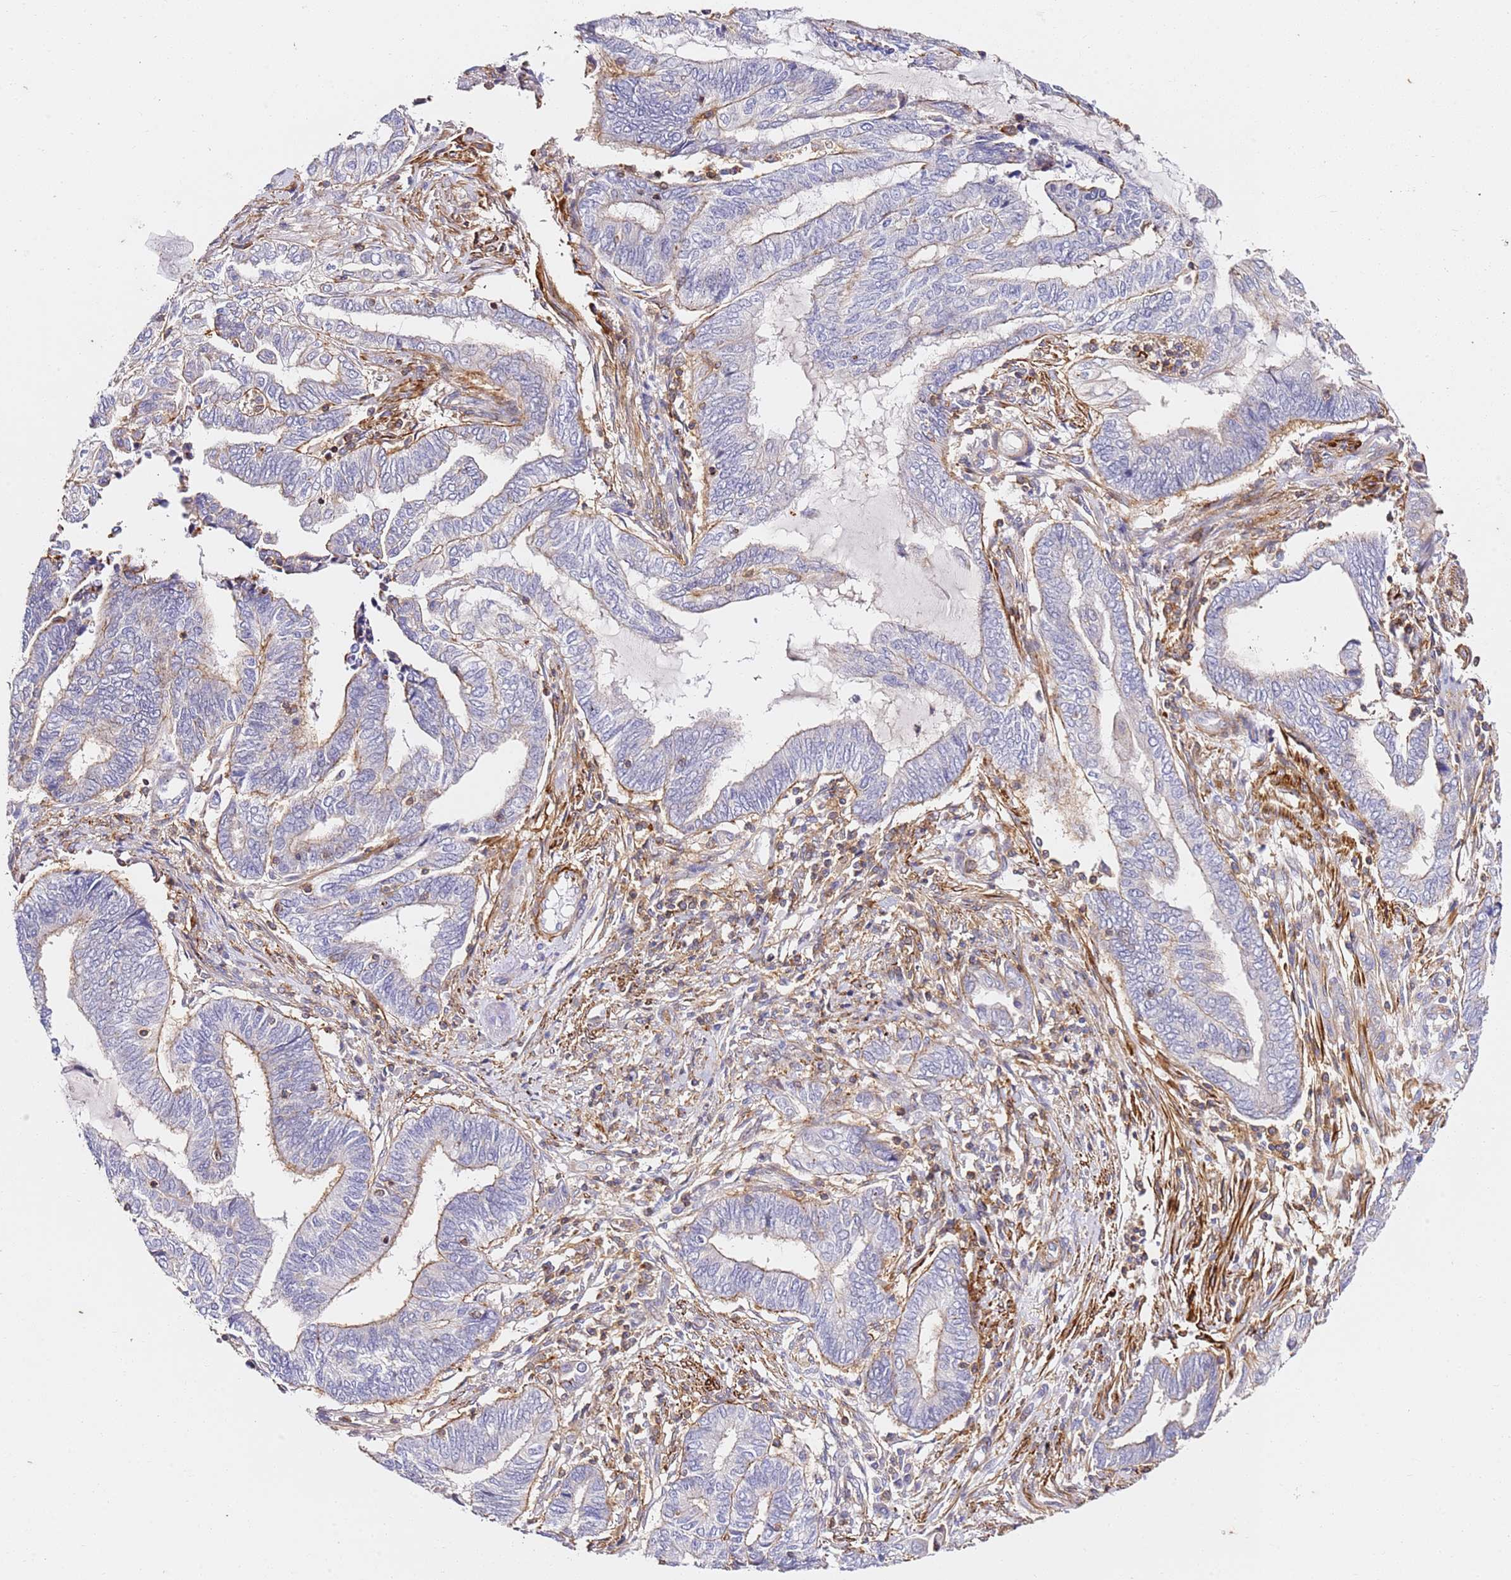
{"staining": {"intensity": "moderate", "quantity": "25%-75%", "location": "cytoplasmic/membranous"}, "tissue": "endometrial cancer", "cell_type": "Tumor cells", "image_type": "cancer", "snomed": [{"axis": "morphology", "description": "Adenocarcinoma, NOS"}, {"axis": "topography", "description": "Uterus"}, {"axis": "topography", "description": "Endometrium"}], "caption": "Immunohistochemical staining of endometrial cancer demonstrates moderate cytoplasmic/membranous protein positivity in approximately 25%-75% of tumor cells.", "gene": "ZNF671", "patient": {"sex": "female", "age": 70}}